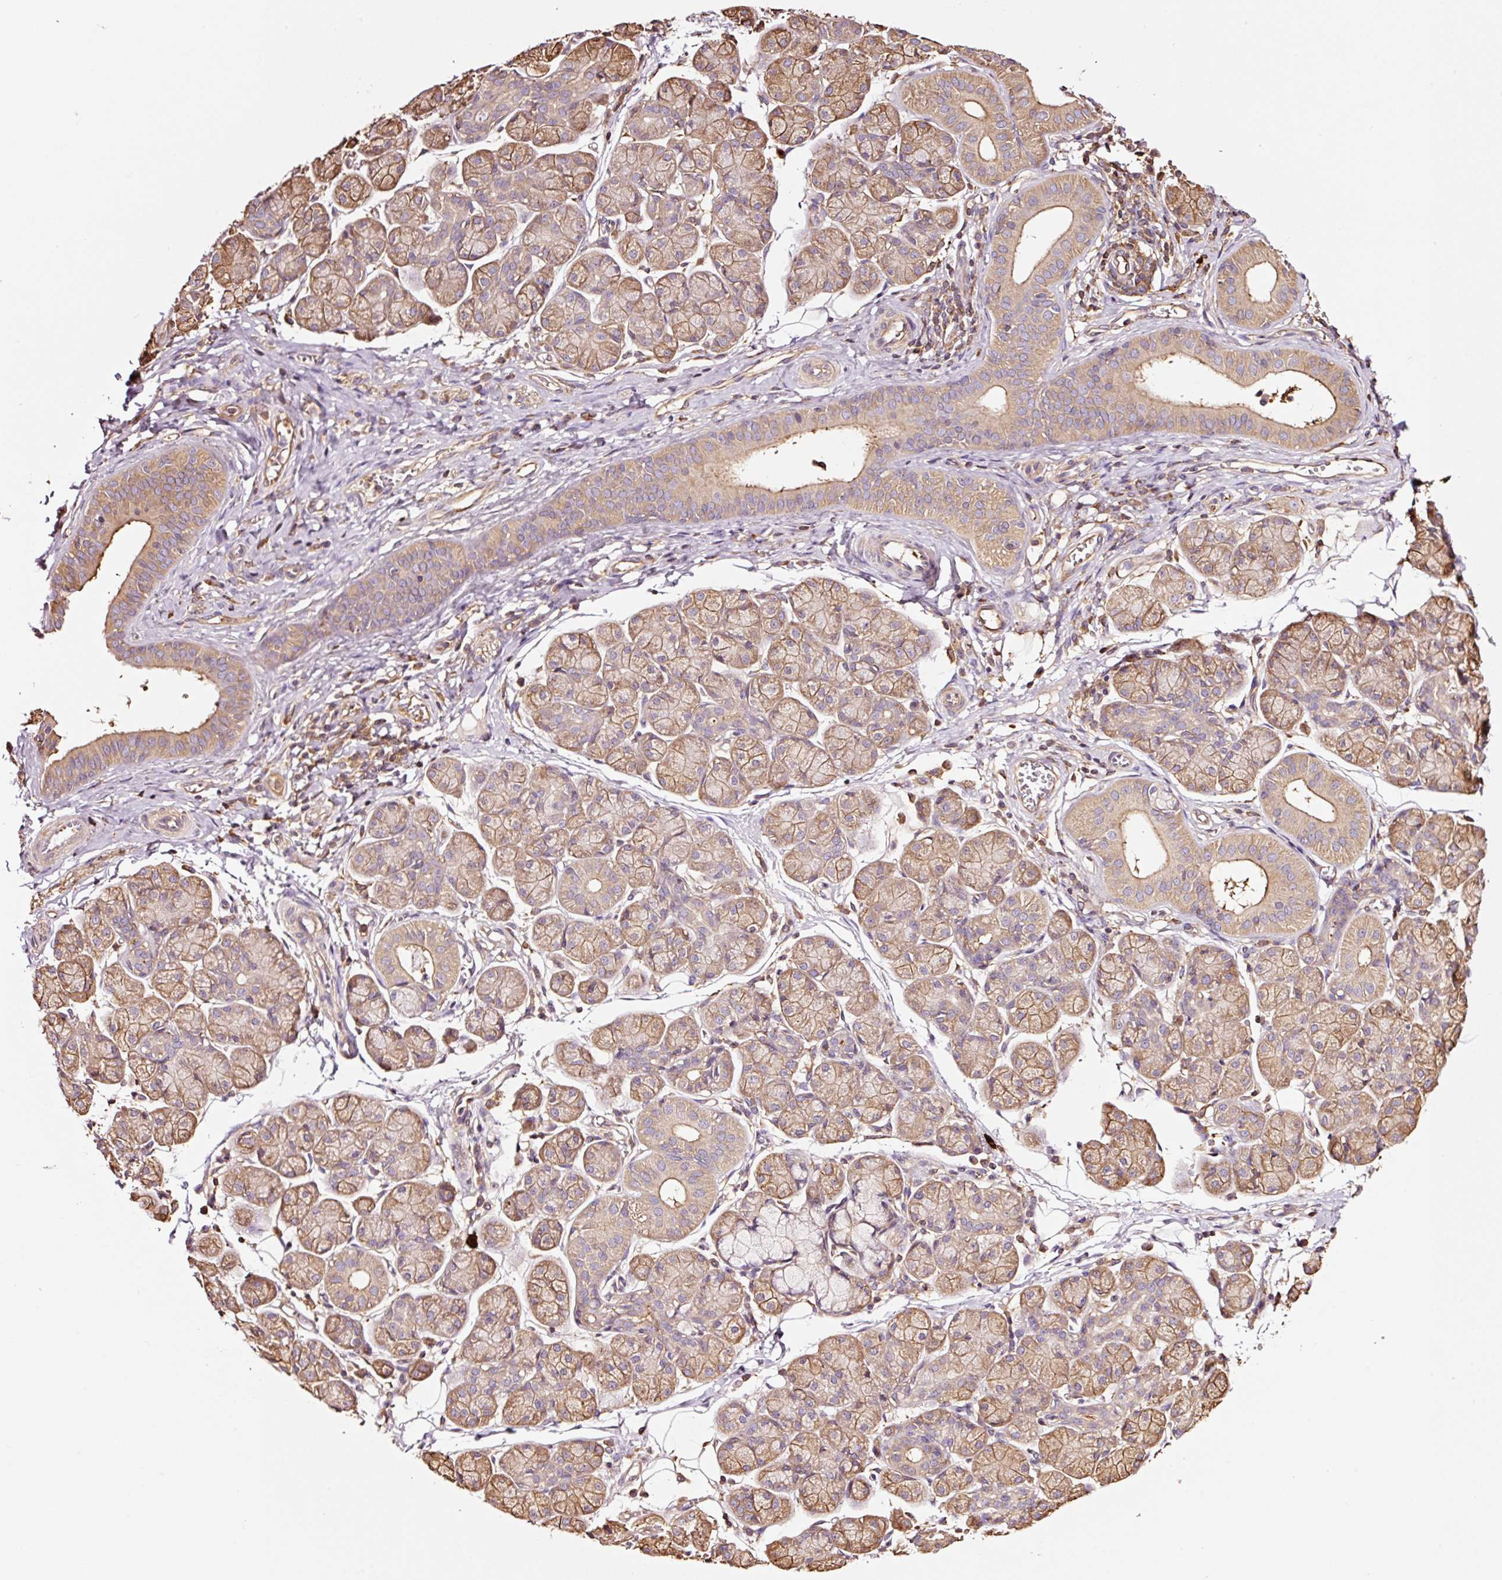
{"staining": {"intensity": "moderate", "quantity": ">75%", "location": "cytoplasmic/membranous"}, "tissue": "salivary gland", "cell_type": "Glandular cells", "image_type": "normal", "snomed": [{"axis": "morphology", "description": "Normal tissue, NOS"}, {"axis": "morphology", "description": "Inflammation, NOS"}, {"axis": "topography", "description": "Lymph node"}, {"axis": "topography", "description": "Salivary gland"}], "caption": "A medium amount of moderate cytoplasmic/membranous staining is identified in approximately >75% of glandular cells in unremarkable salivary gland. (DAB IHC with brightfield microscopy, high magnification).", "gene": "METAP1", "patient": {"sex": "male", "age": 3}}